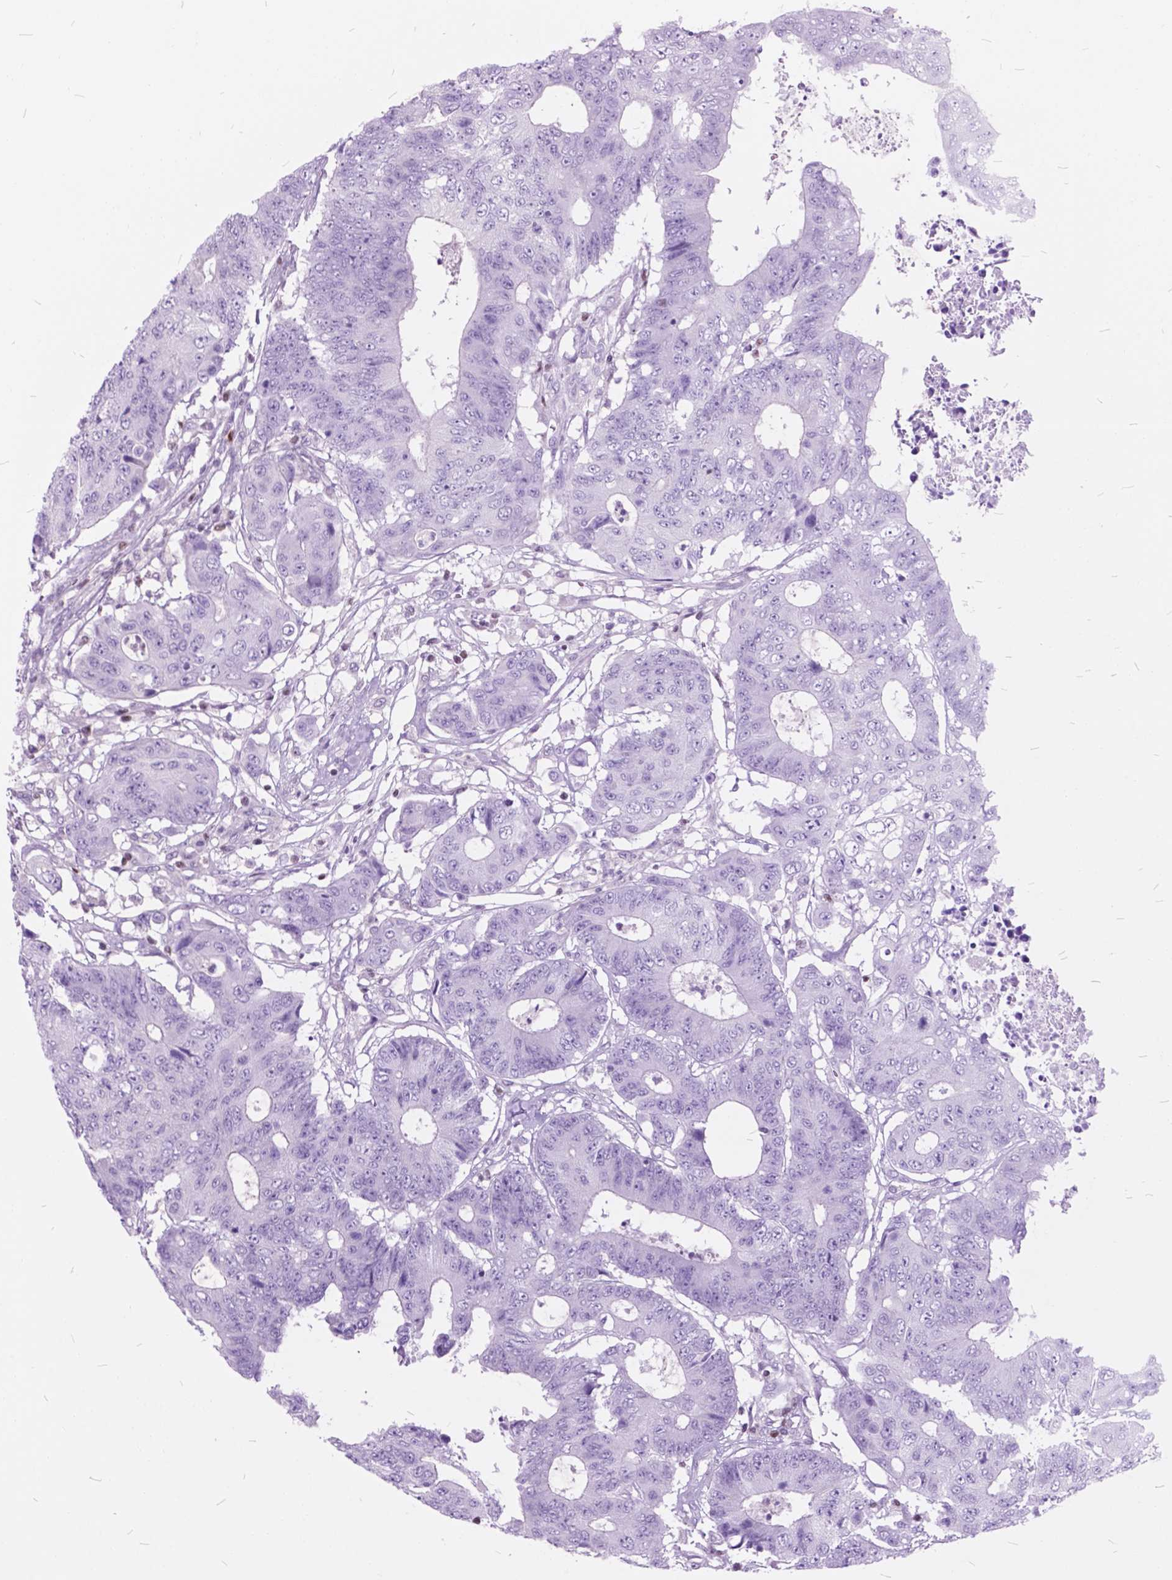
{"staining": {"intensity": "negative", "quantity": "none", "location": "none"}, "tissue": "colorectal cancer", "cell_type": "Tumor cells", "image_type": "cancer", "snomed": [{"axis": "morphology", "description": "Adenocarcinoma, NOS"}, {"axis": "topography", "description": "Colon"}], "caption": "Tumor cells are negative for protein expression in human adenocarcinoma (colorectal). Nuclei are stained in blue.", "gene": "SP140", "patient": {"sex": "female", "age": 48}}